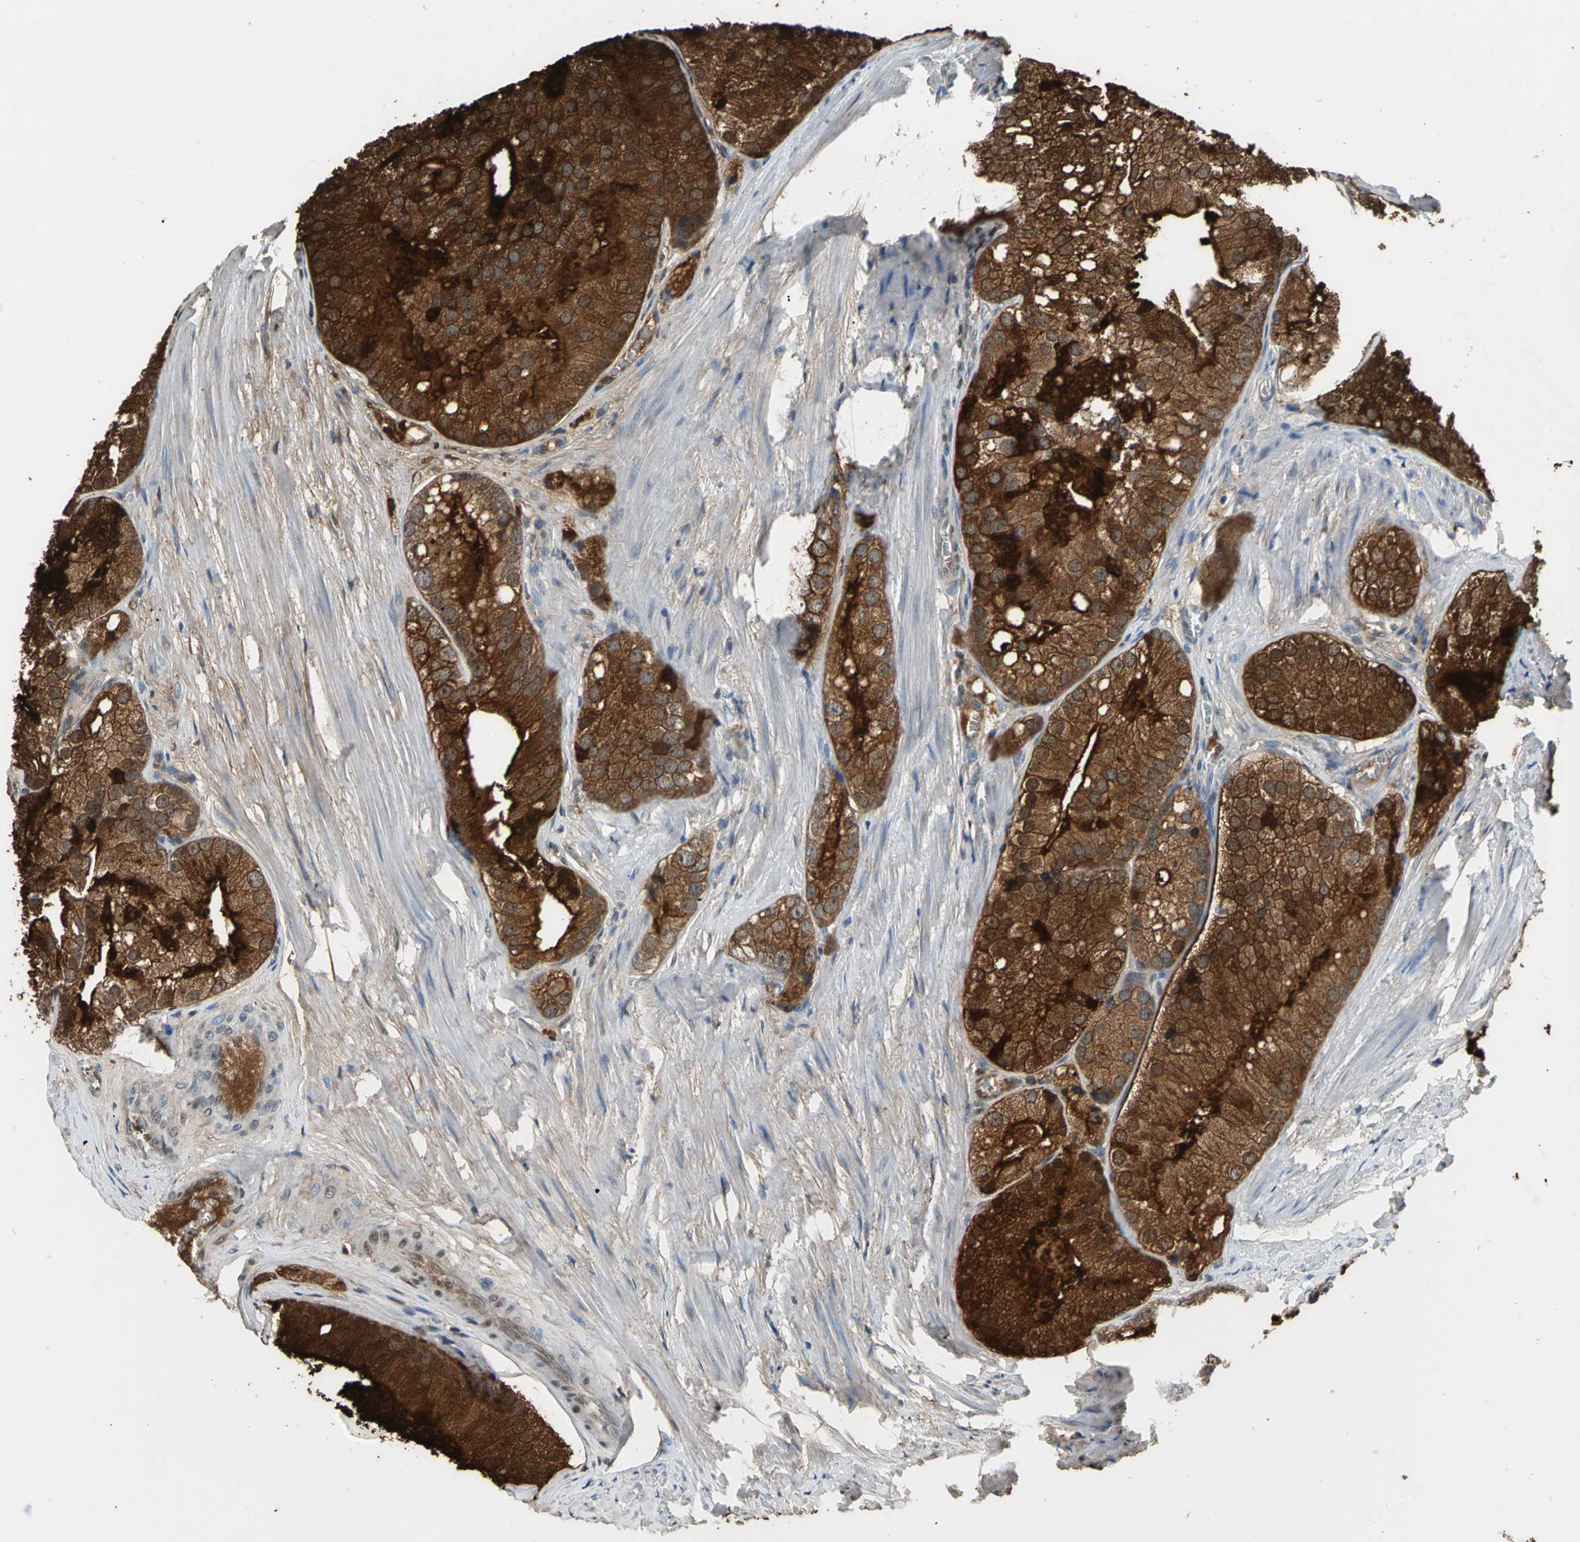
{"staining": {"intensity": "strong", "quantity": ">75%", "location": "cytoplasmic/membranous"}, "tissue": "prostate cancer", "cell_type": "Tumor cells", "image_type": "cancer", "snomed": [{"axis": "morphology", "description": "Adenocarcinoma, Low grade"}, {"axis": "topography", "description": "Prostate"}], "caption": "Protein analysis of prostate cancer (adenocarcinoma (low-grade)) tissue exhibits strong cytoplasmic/membranous expression in approximately >75% of tumor cells. The staining is performed using DAB (3,3'-diaminobenzidine) brown chromogen to label protein expression. The nuclei are counter-stained blue using hematoxylin.", "gene": "ZNF415", "patient": {"sex": "male", "age": 69}}